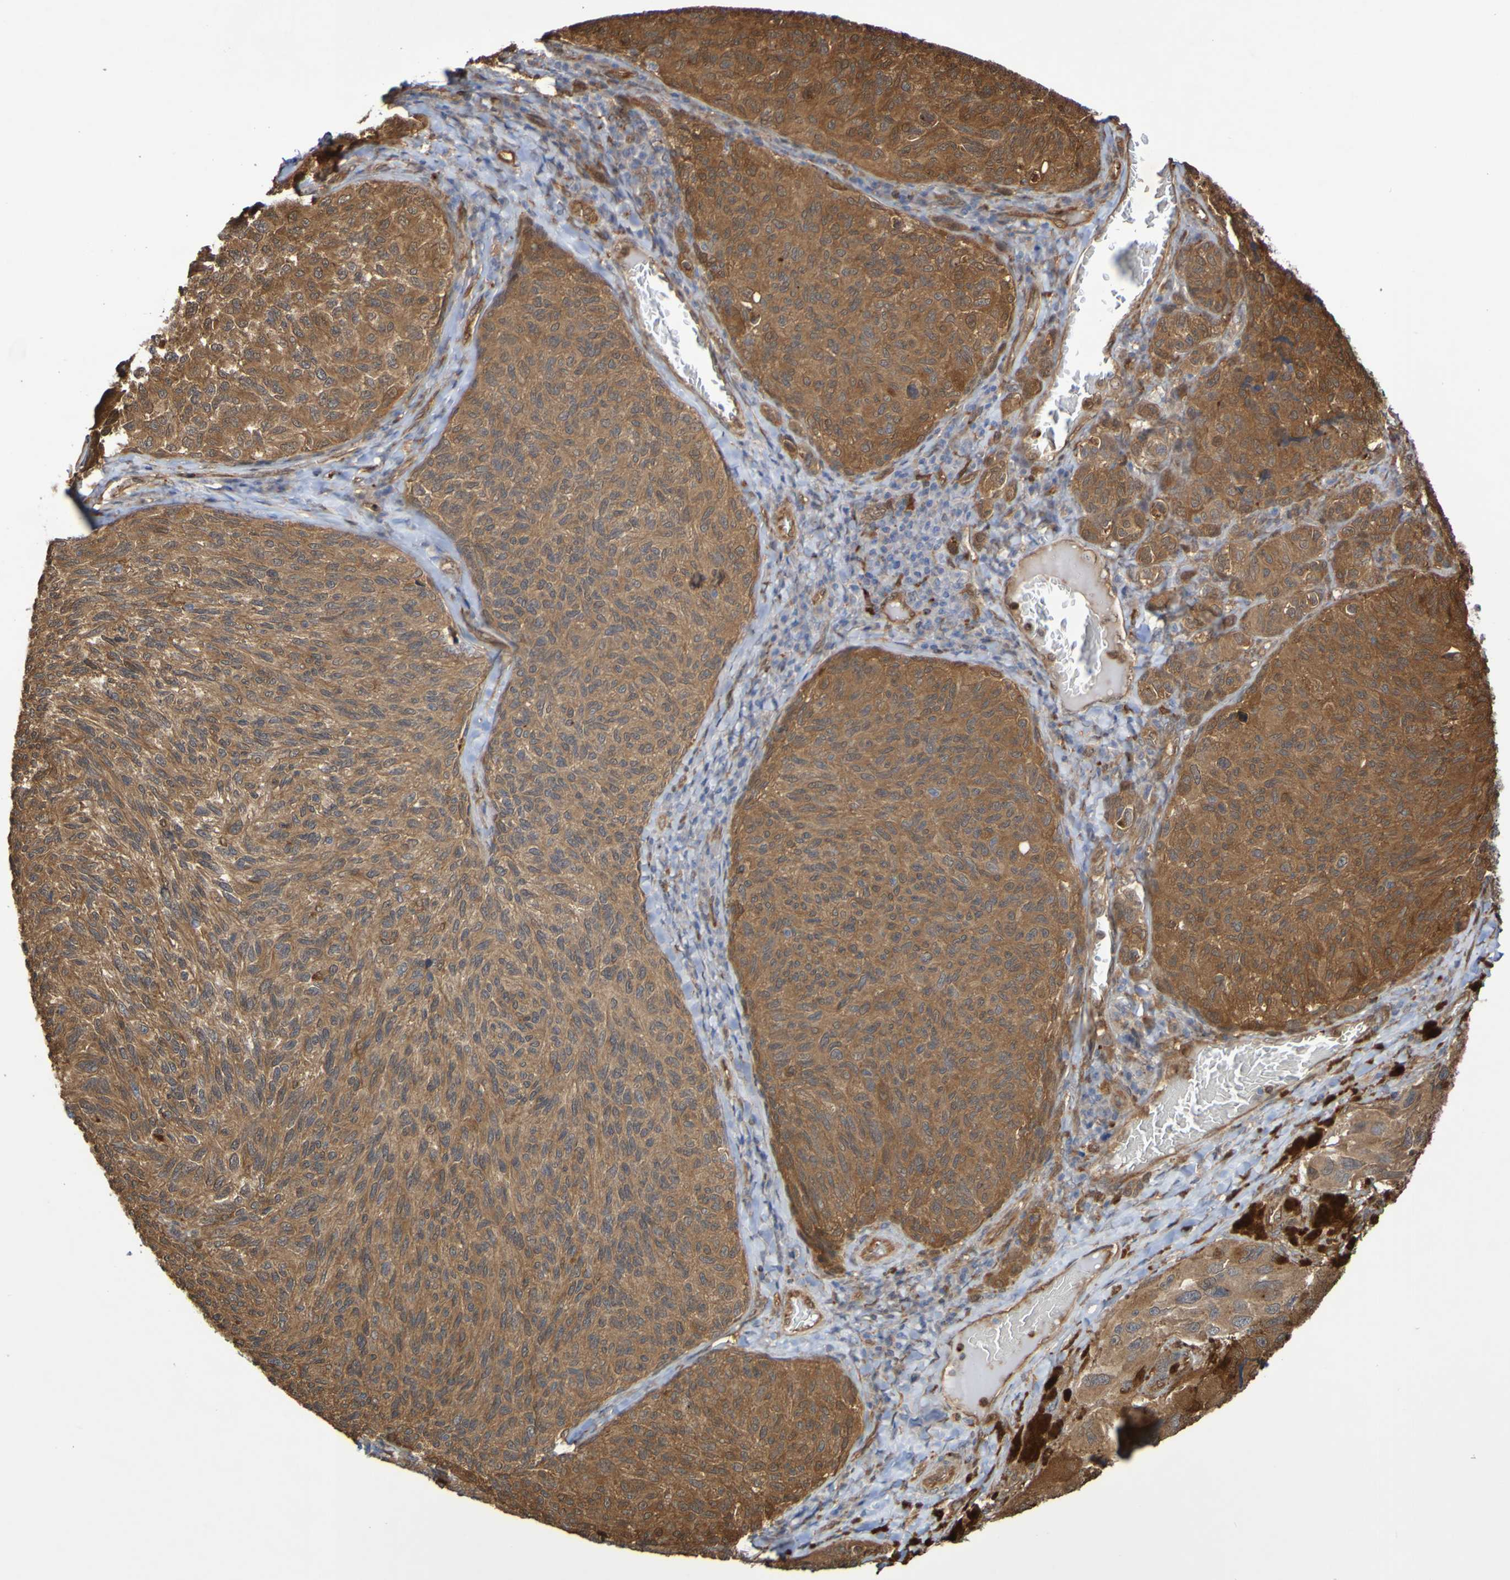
{"staining": {"intensity": "moderate", "quantity": ">75%", "location": "cytoplasmic/membranous"}, "tissue": "melanoma", "cell_type": "Tumor cells", "image_type": "cancer", "snomed": [{"axis": "morphology", "description": "Malignant melanoma, NOS"}, {"axis": "topography", "description": "Skin"}], "caption": "Malignant melanoma stained with DAB IHC displays medium levels of moderate cytoplasmic/membranous staining in about >75% of tumor cells.", "gene": "SERPINB6", "patient": {"sex": "female", "age": 73}}